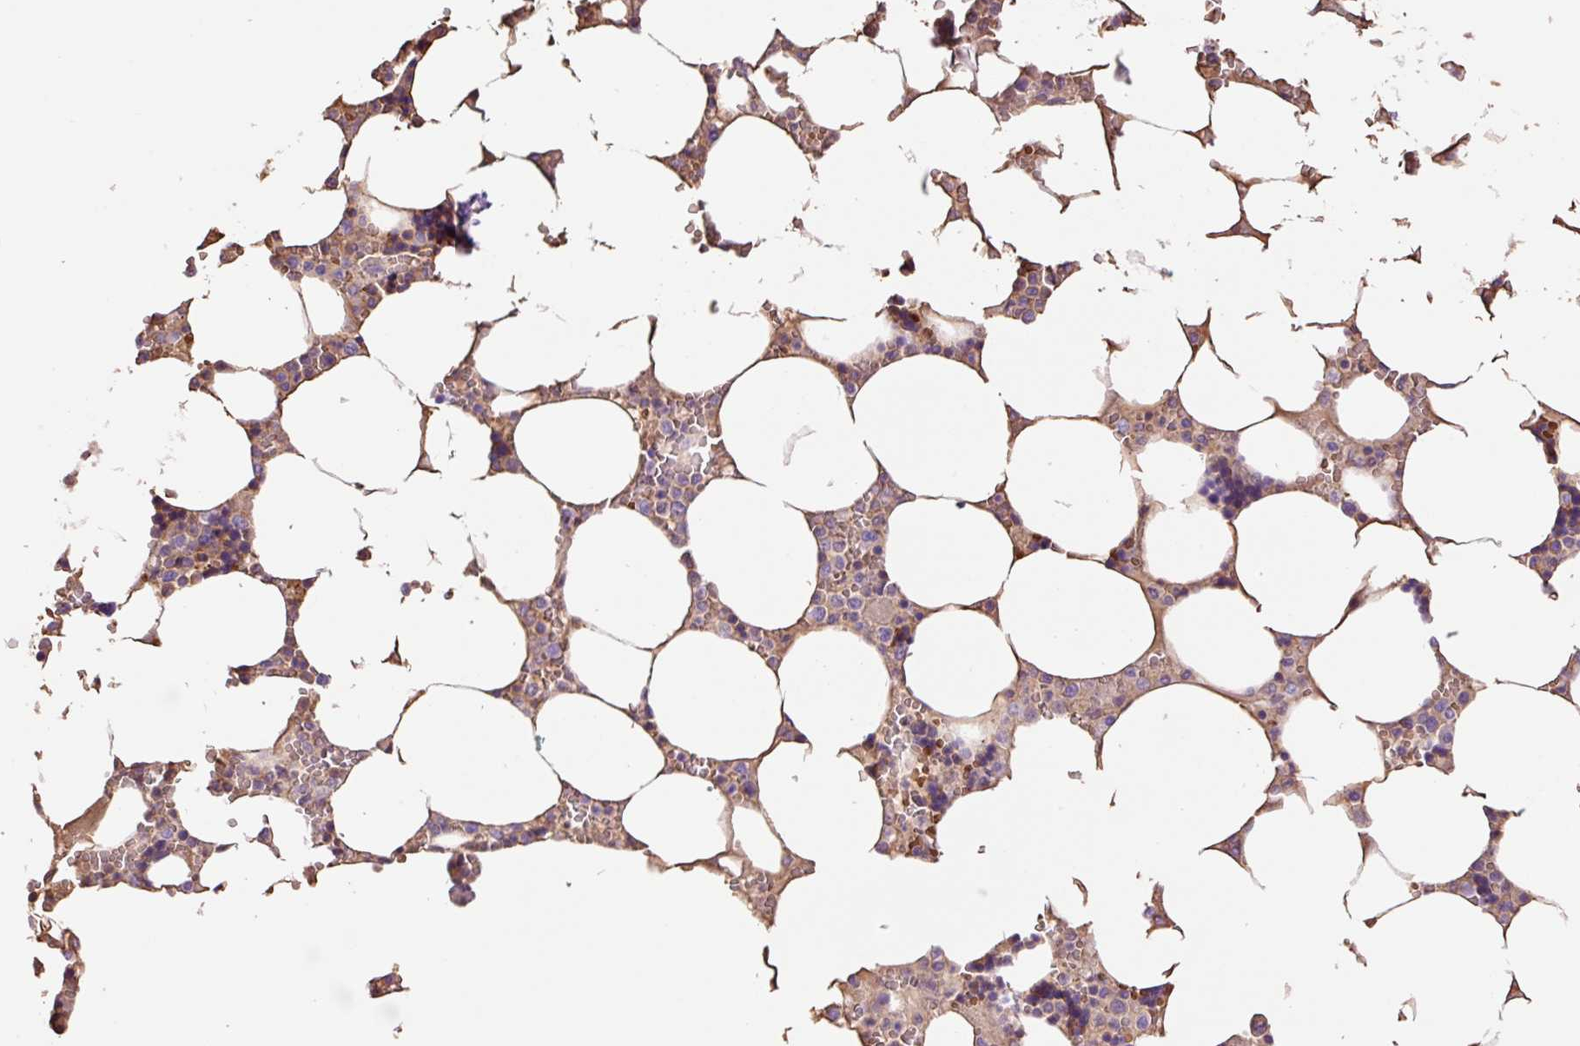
{"staining": {"intensity": "negative", "quantity": "none", "location": "none"}, "tissue": "bone marrow", "cell_type": "Hematopoietic cells", "image_type": "normal", "snomed": [{"axis": "morphology", "description": "Normal tissue, NOS"}, {"axis": "topography", "description": "Bone marrow"}], "caption": "Immunohistochemistry (IHC) of unremarkable human bone marrow demonstrates no staining in hematopoietic cells. Brightfield microscopy of IHC stained with DAB (brown) and hematoxylin (blue), captured at high magnification.", "gene": "TMEM235", "patient": {"sex": "male", "age": 64}}